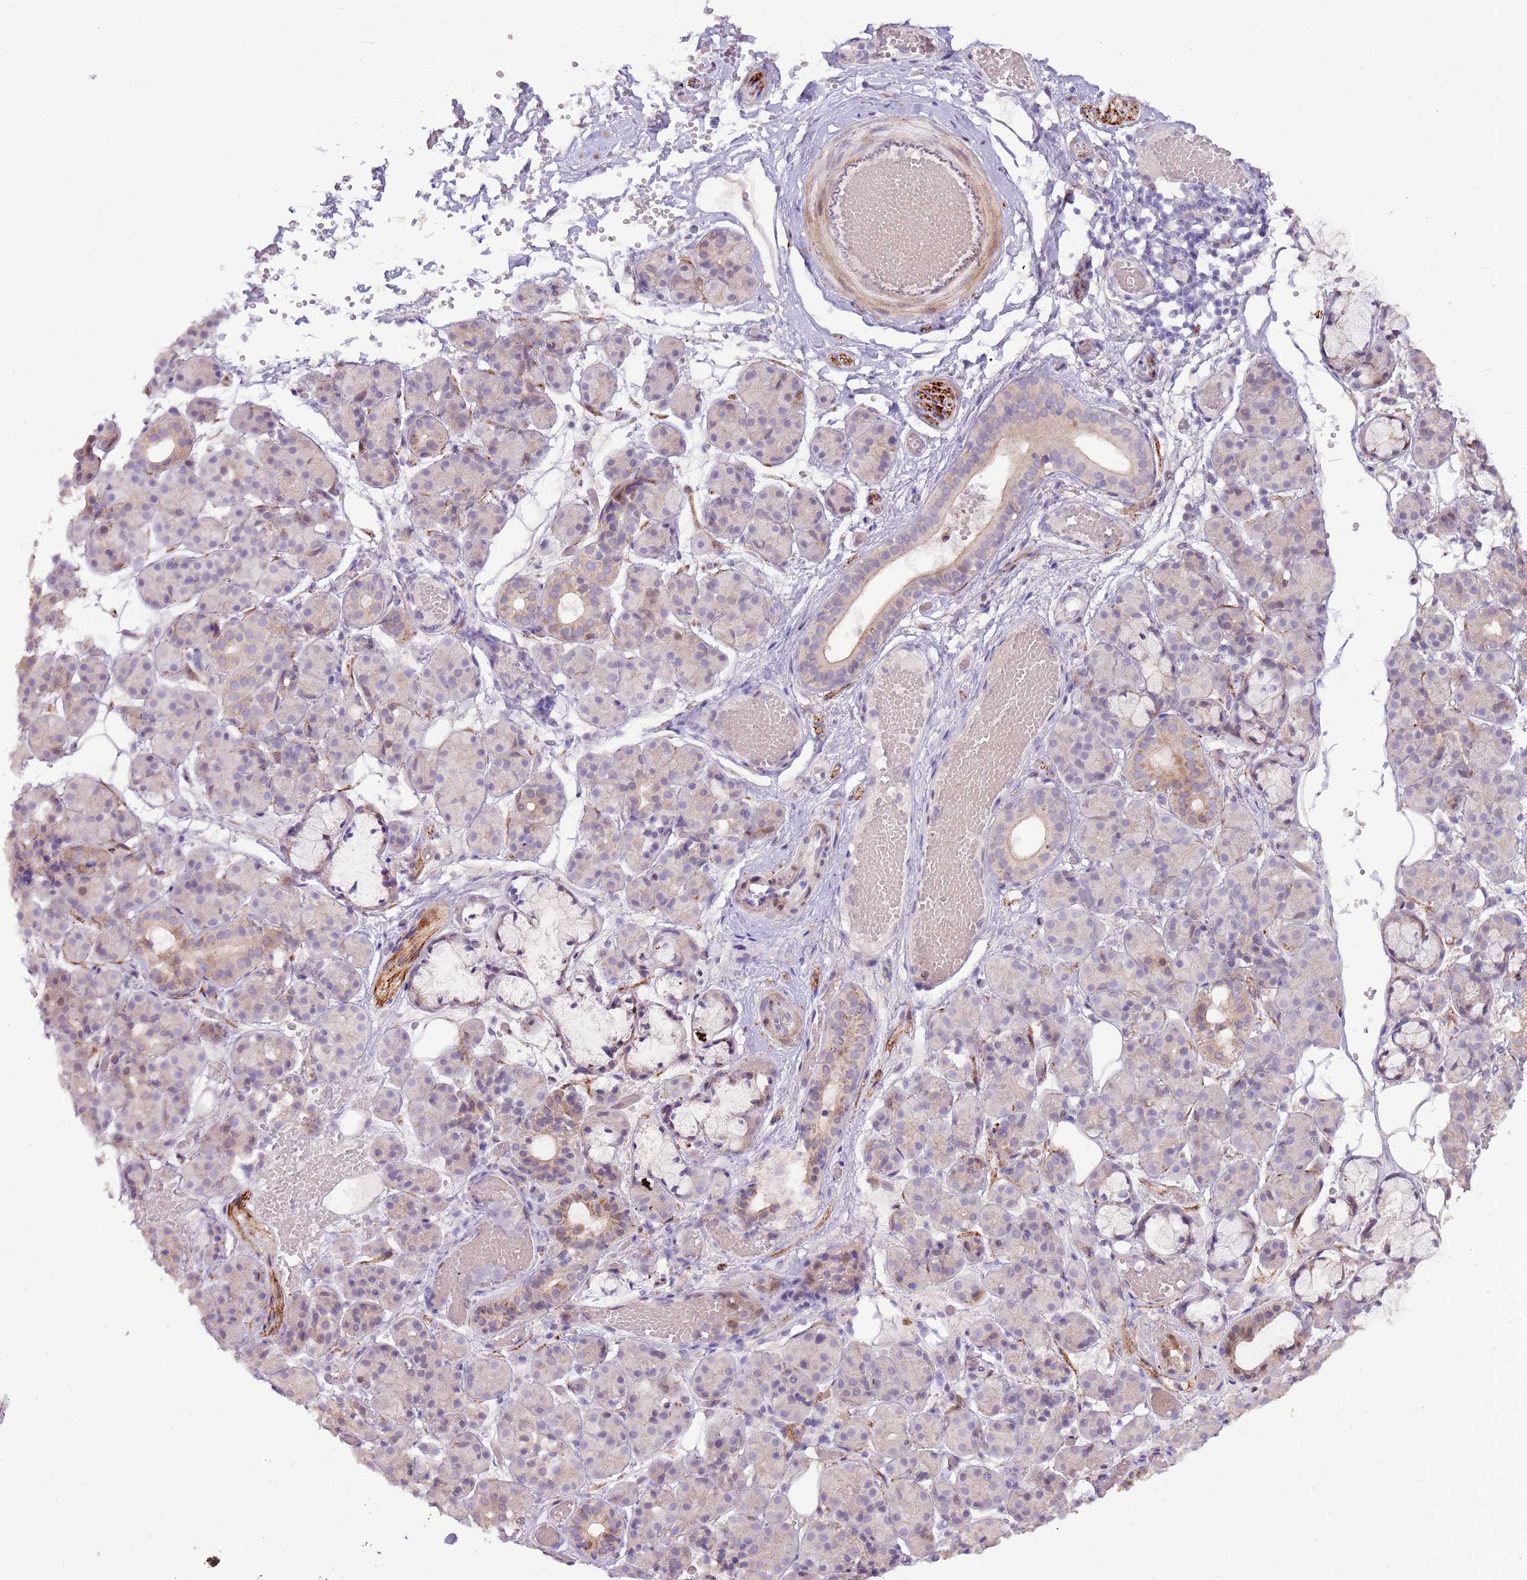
{"staining": {"intensity": "weak", "quantity": "<25%", "location": "cytoplasmic/membranous"}, "tissue": "salivary gland", "cell_type": "Glandular cells", "image_type": "normal", "snomed": [{"axis": "morphology", "description": "Normal tissue, NOS"}, {"axis": "topography", "description": "Salivary gland"}], "caption": "Human salivary gland stained for a protein using IHC exhibits no staining in glandular cells.", "gene": "LGI4", "patient": {"sex": "male", "age": 63}}